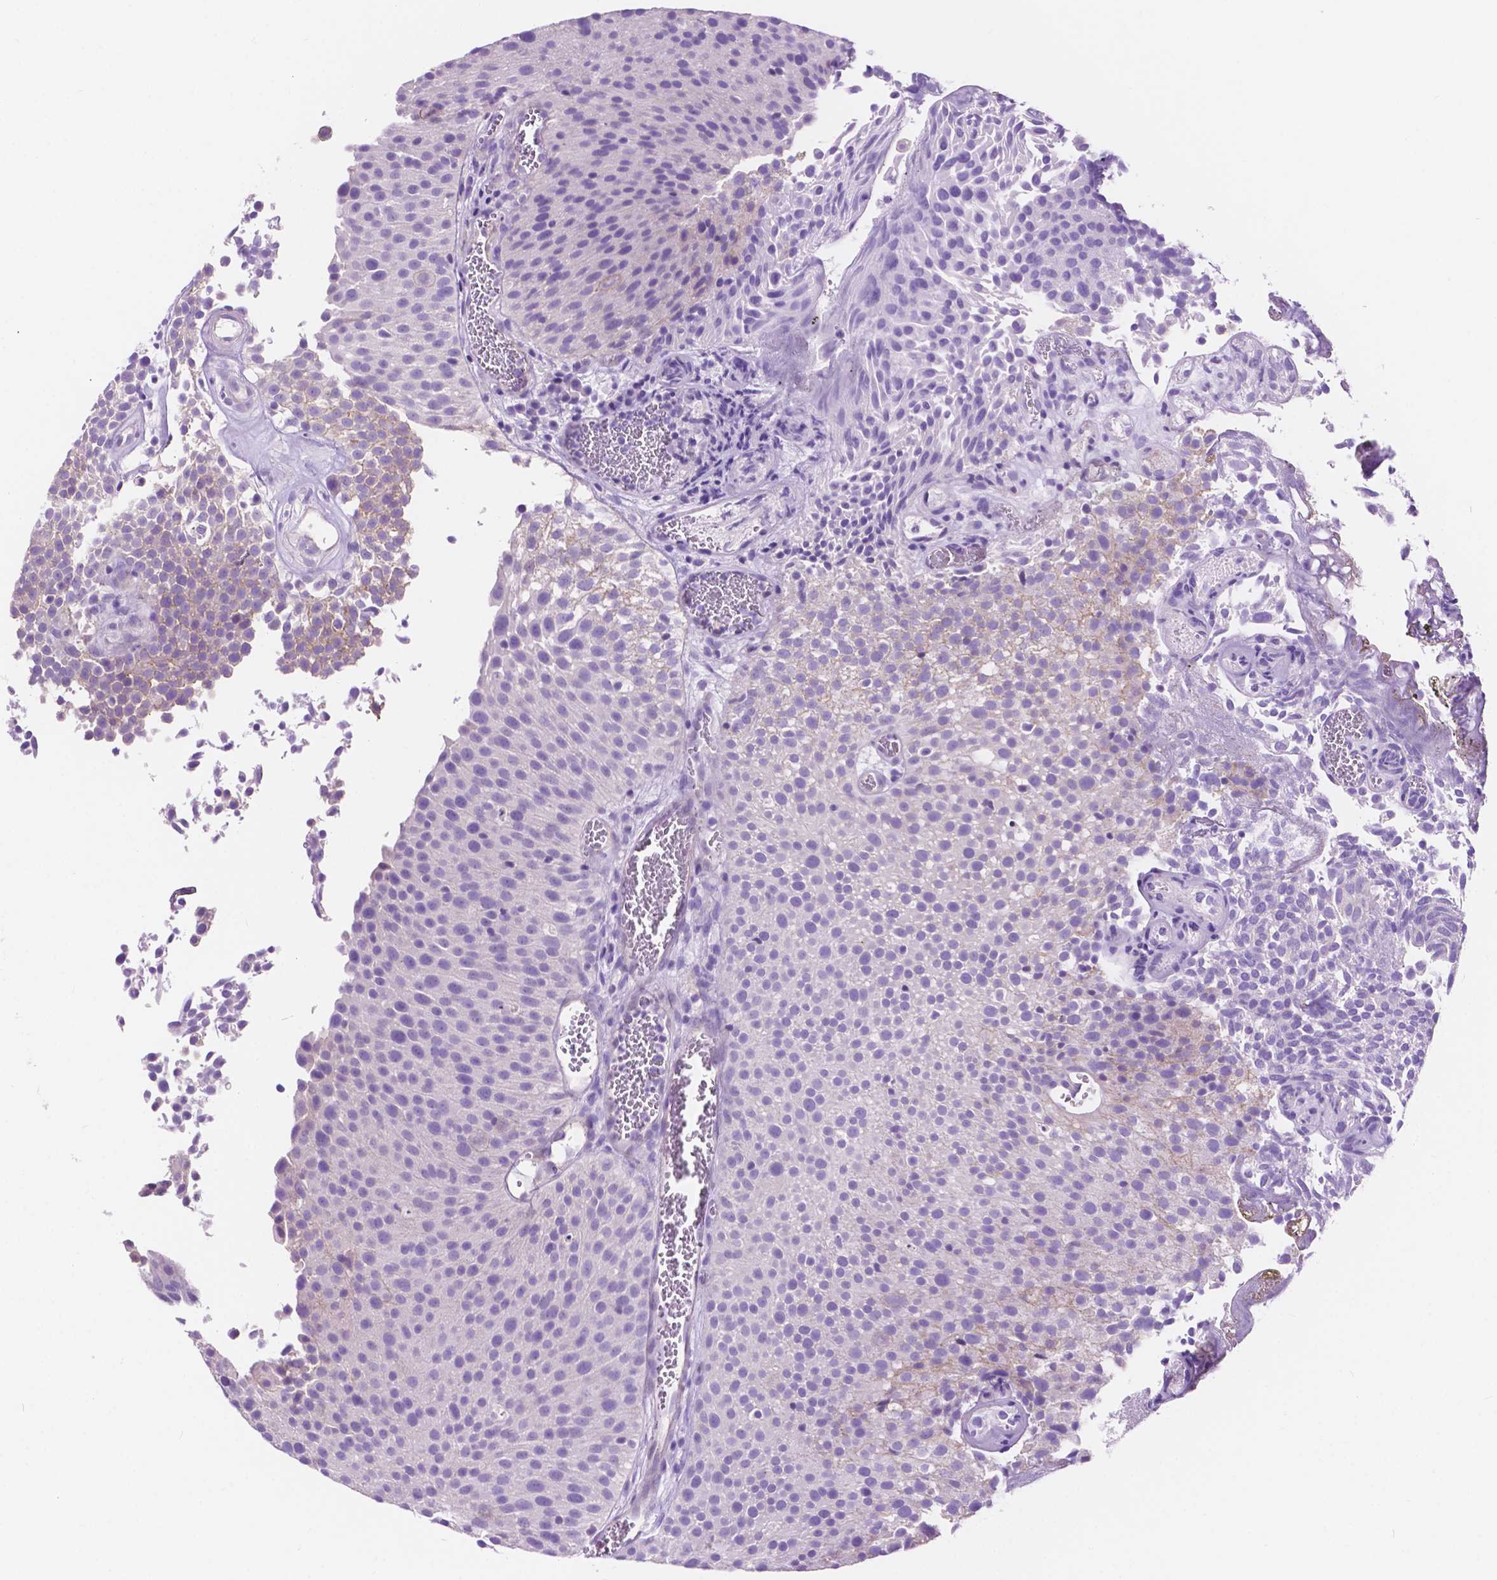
{"staining": {"intensity": "weak", "quantity": "<25%", "location": "cytoplasmic/membranous"}, "tissue": "urothelial cancer", "cell_type": "Tumor cells", "image_type": "cancer", "snomed": [{"axis": "morphology", "description": "Urothelial carcinoma, Low grade"}, {"axis": "topography", "description": "Urinary bladder"}], "caption": "Immunohistochemical staining of human low-grade urothelial carcinoma demonstrates no significant expression in tumor cells.", "gene": "IGFN1", "patient": {"sex": "female", "age": 79}}